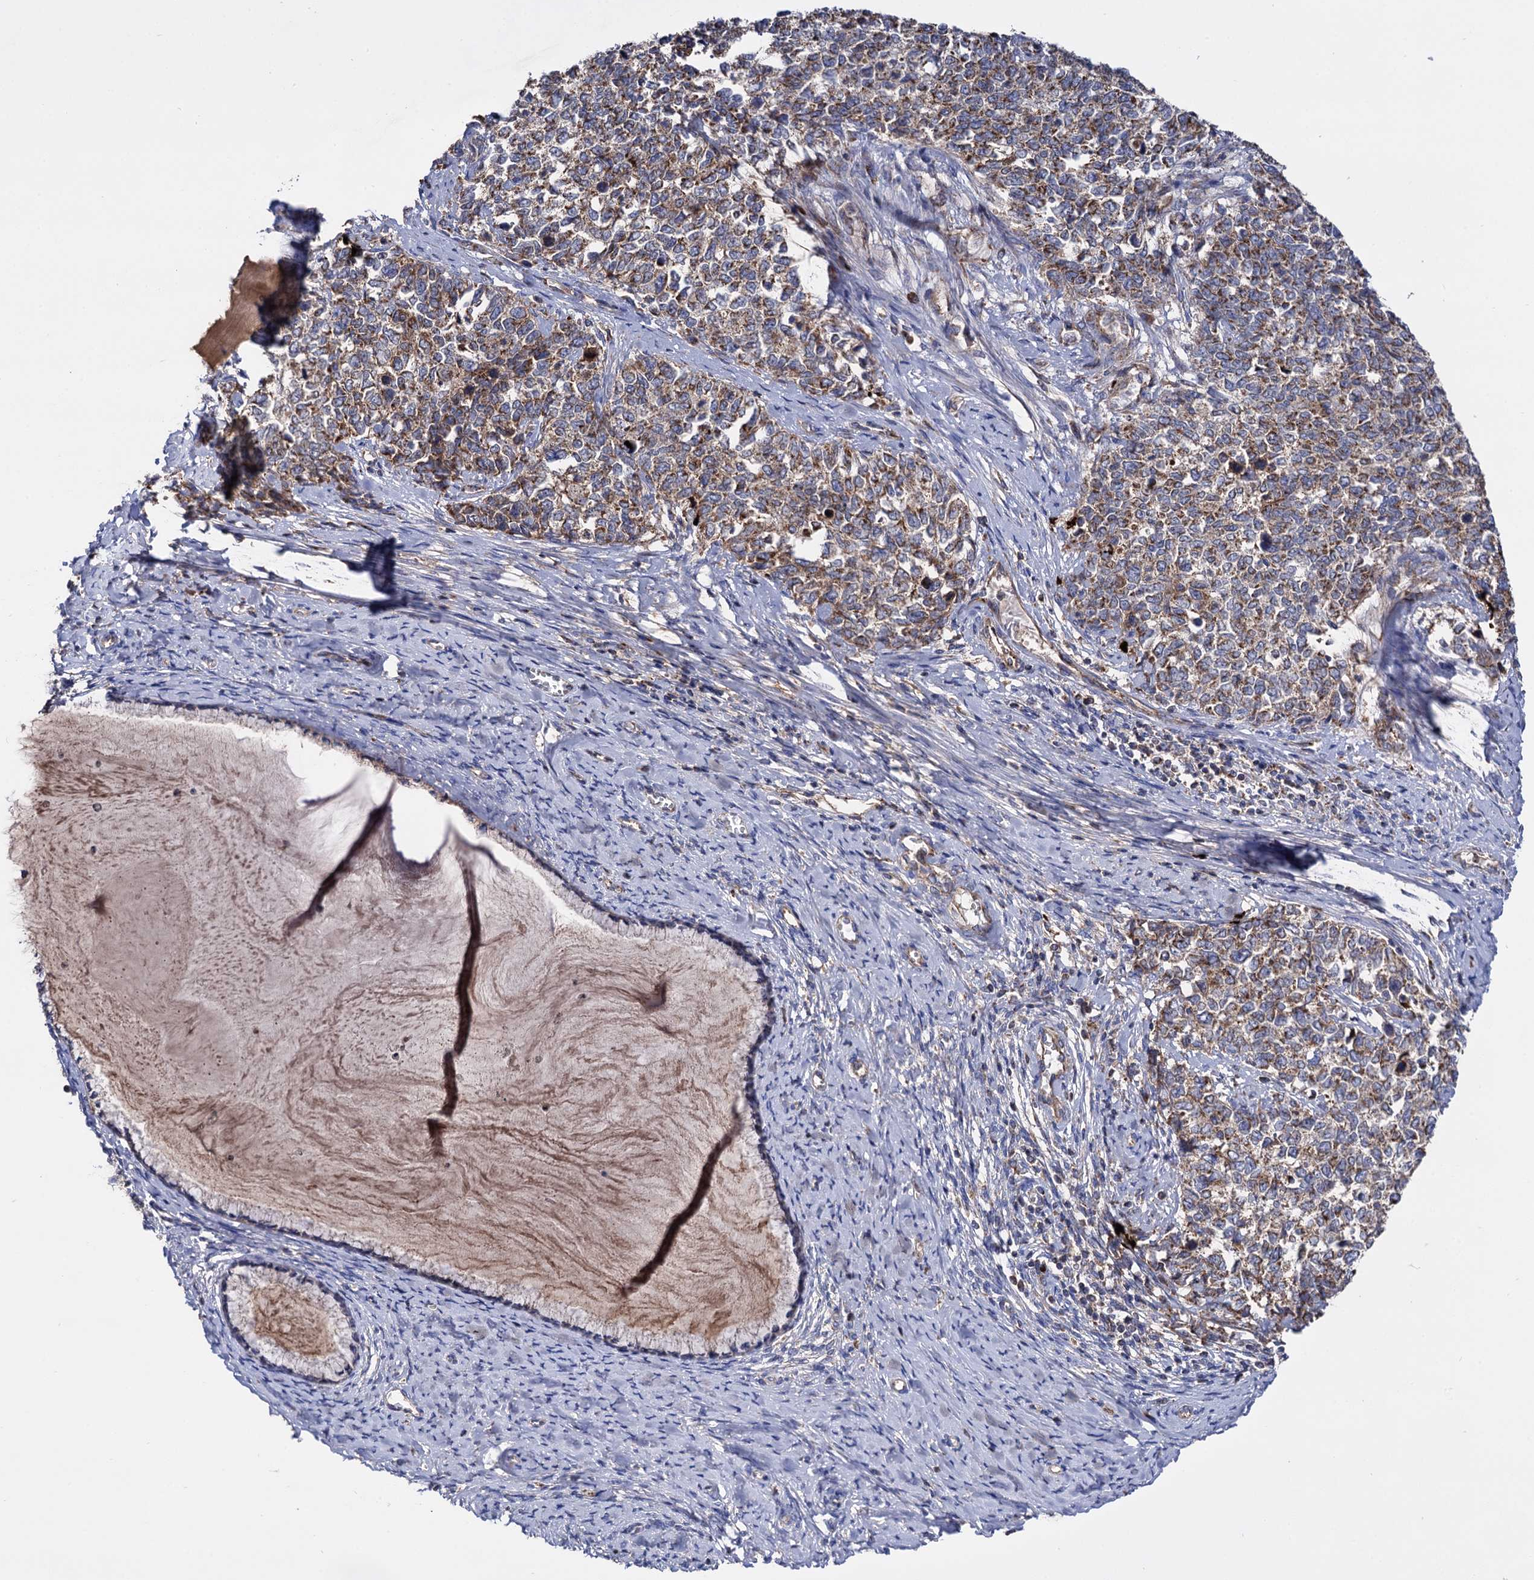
{"staining": {"intensity": "weak", "quantity": ">75%", "location": "cytoplasmic/membranous"}, "tissue": "cervical cancer", "cell_type": "Tumor cells", "image_type": "cancer", "snomed": [{"axis": "morphology", "description": "Squamous cell carcinoma, NOS"}, {"axis": "topography", "description": "Cervix"}], "caption": "Protein analysis of cervical cancer tissue shows weak cytoplasmic/membranous expression in approximately >75% of tumor cells. (IHC, brightfield microscopy, high magnification).", "gene": "IQCH", "patient": {"sex": "female", "age": 63}}